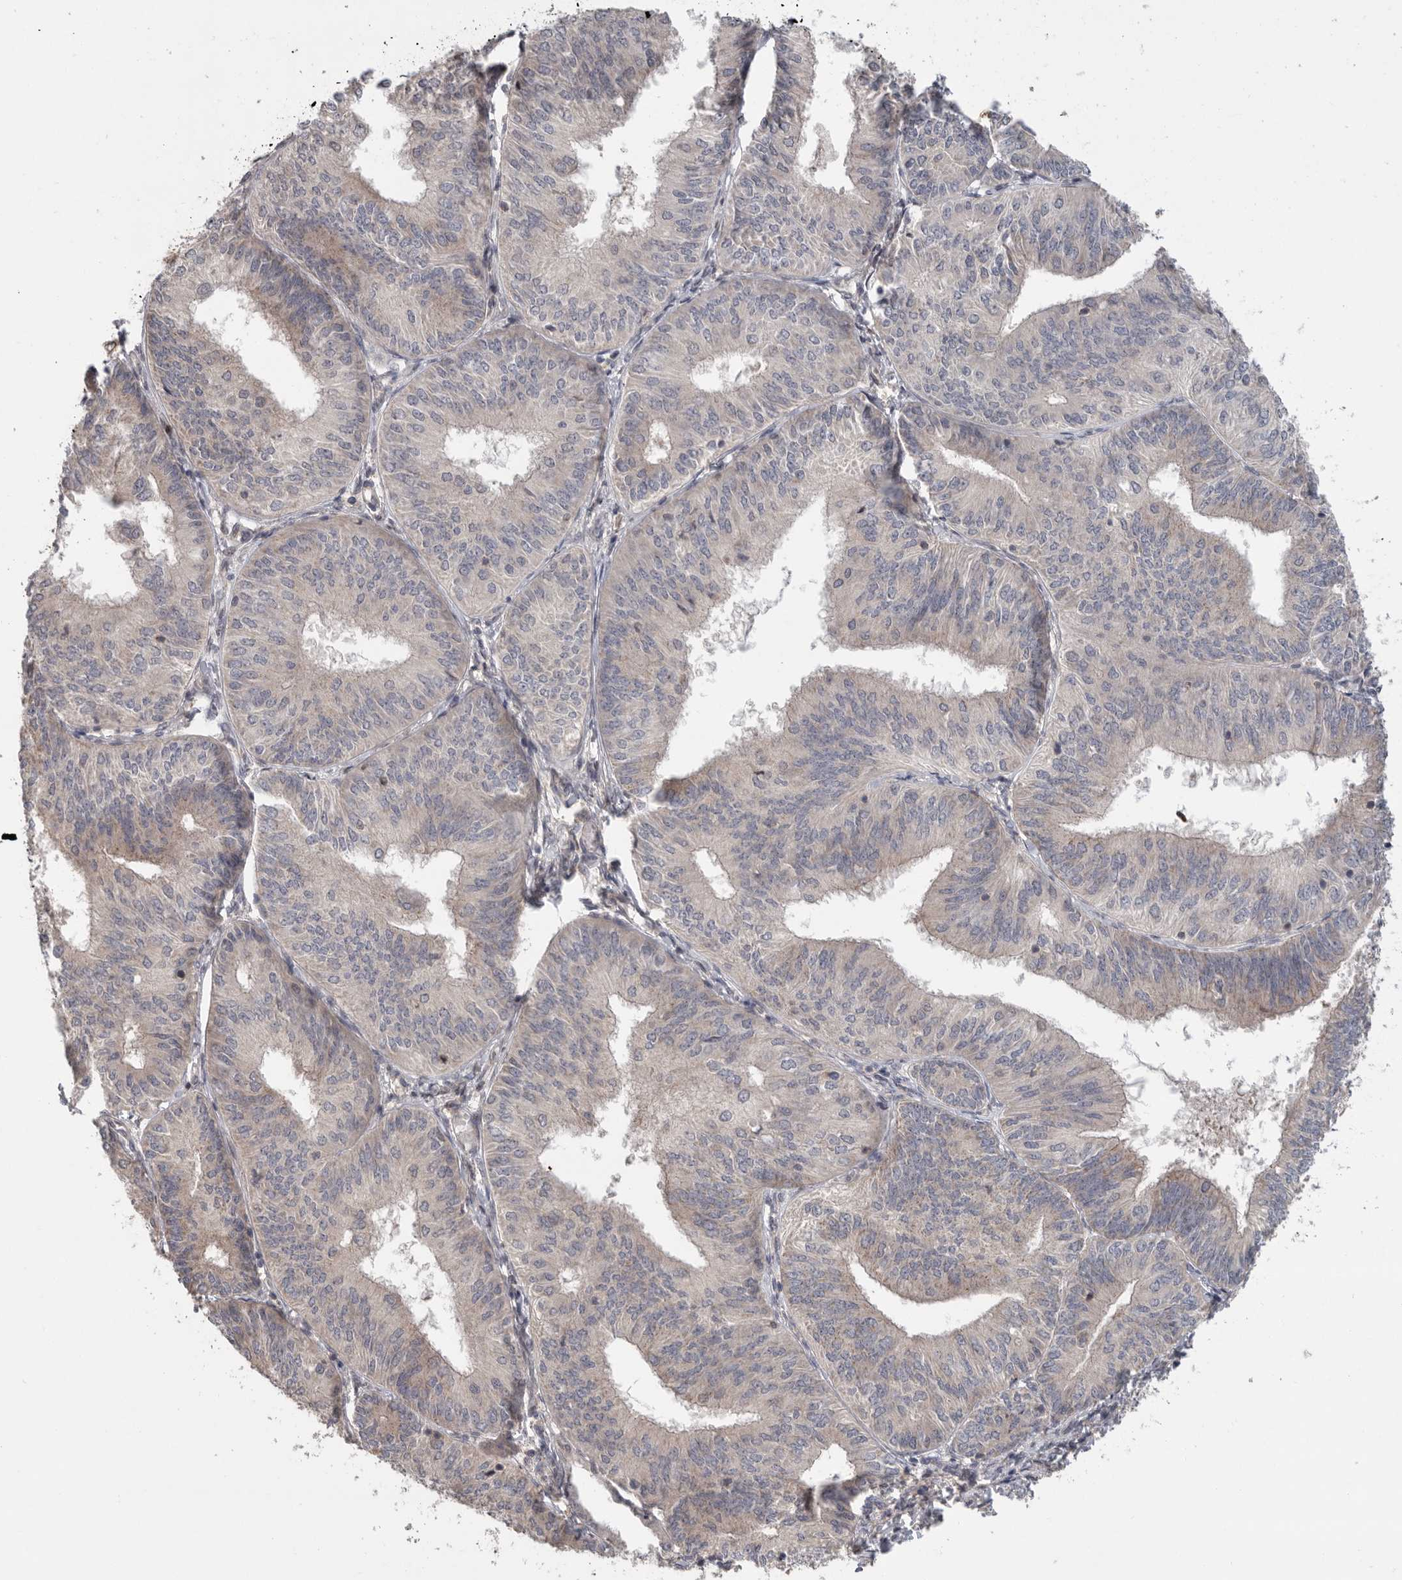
{"staining": {"intensity": "weak", "quantity": "<25%", "location": "cytoplasmic/membranous"}, "tissue": "endometrial cancer", "cell_type": "Tumor cells", "image_type": "cancer", "snomed": [{"axis": "morphology", "description": "Adenocarcinoma, NOS"}, {"axis": "topography", "description": "Endometrium"}], "caption": "A photomicrograph of endometrial cancer stained for a protein reveals no brown staining in tumor cells.", "gene": "KLK5", "patient": {"sex": "female", "age": 58}}